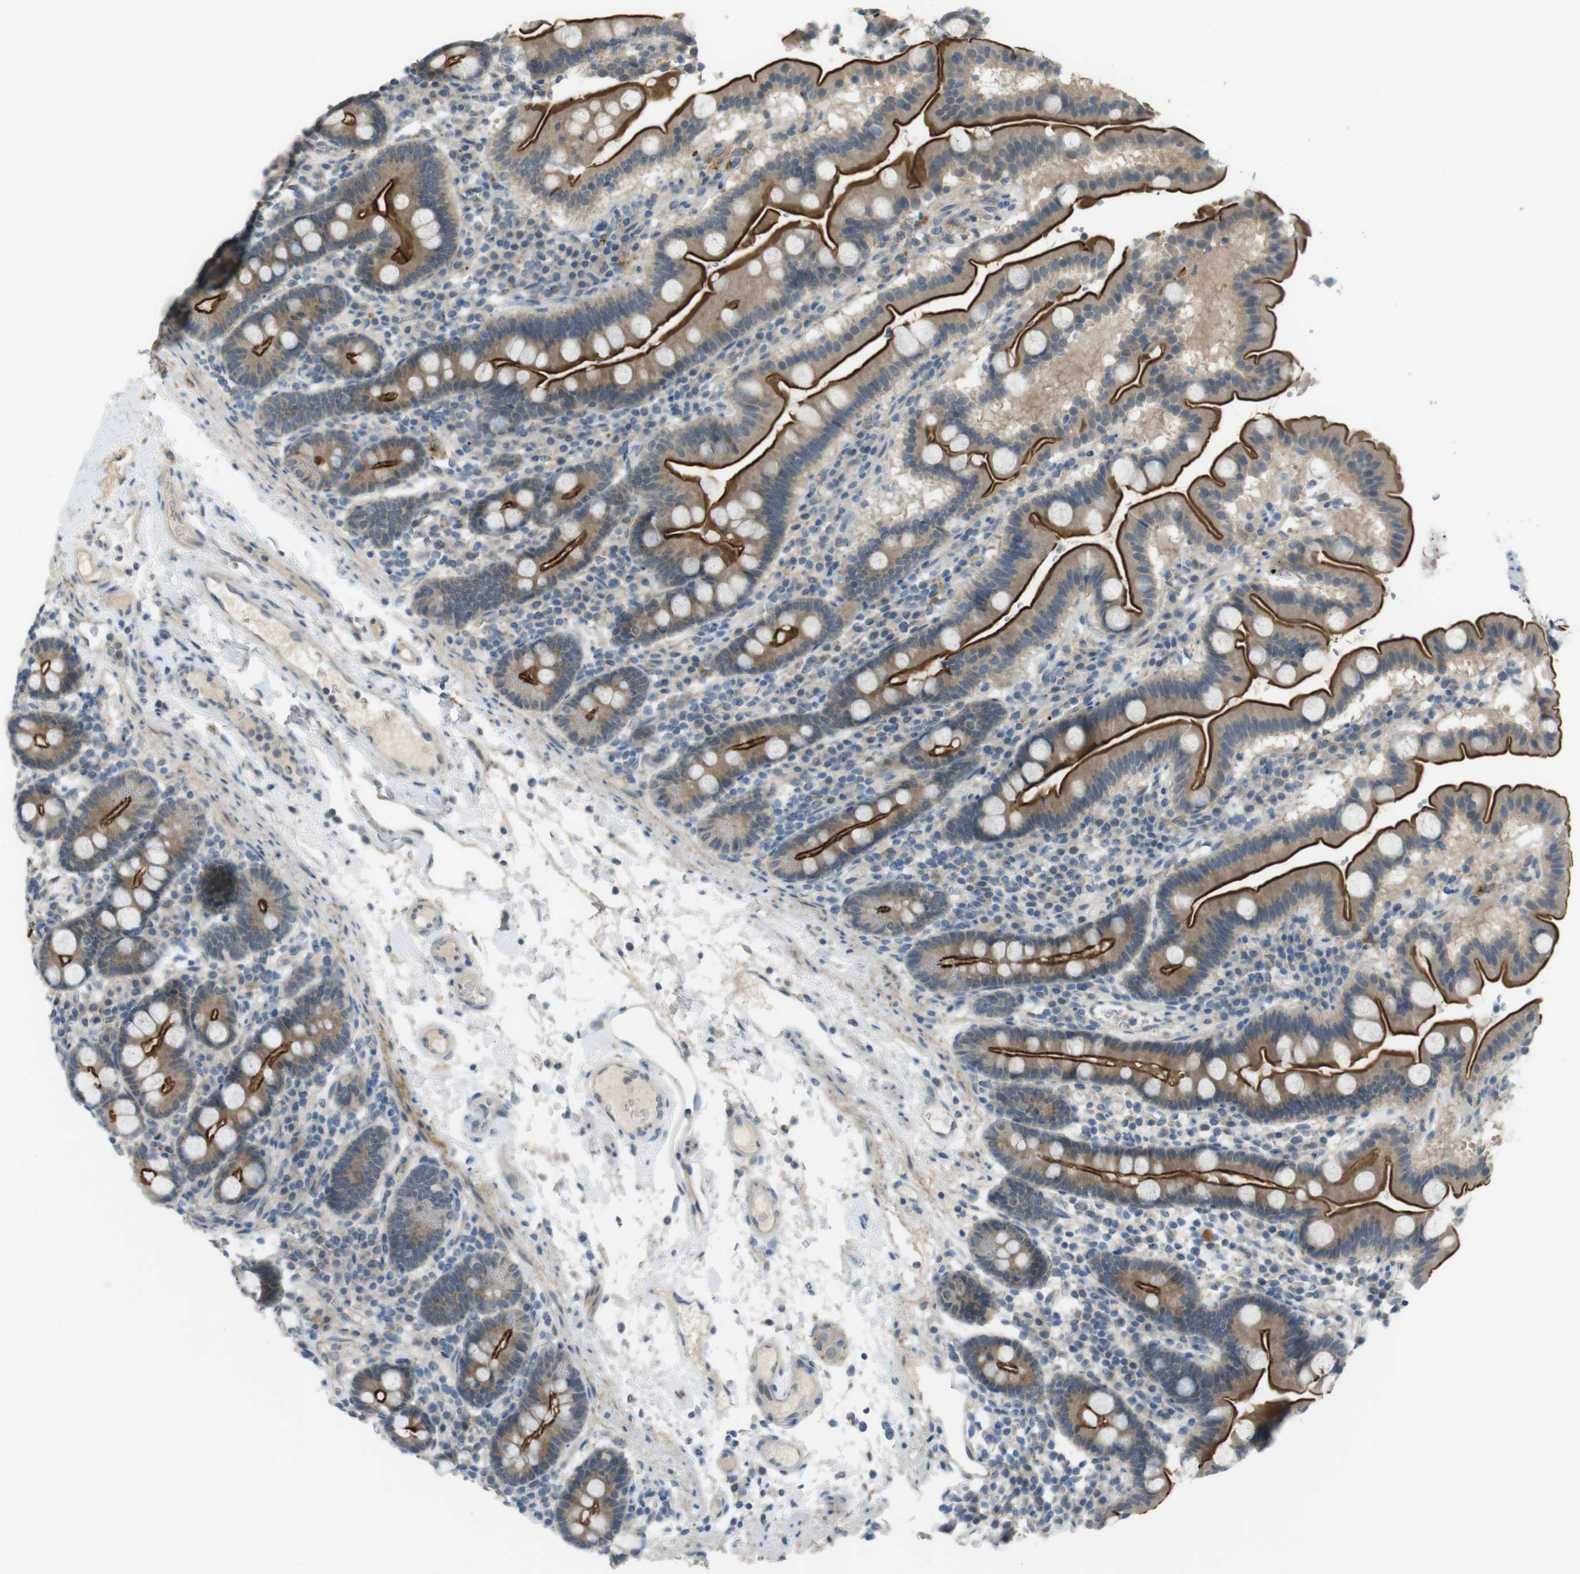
{"staining": {"intensity": "moderate", "quantity": ">75%", "location": "cytoplasmic/membranous"}, "tissue": "duodenum", "cell_type": "Glandular cells", "image_type": "normal", "snomed": [{"axis": "morphology", "description": "Normal tissue, NOS"}, {"axis": "topography", "description": "Duodenum"}], "caption": "High-magnification brightfield microscopy of unremarkable duodenum stained with DAB (3,3'-diaminobenzidine) (brown) and counterstained with hematoxylin (blue). glandular cells exhibit moderate cytoplasmic/membranous staining is seen in about>75% of cells.", "gene": "UGT8", "patient": {"sex": "male", "age": 50}}